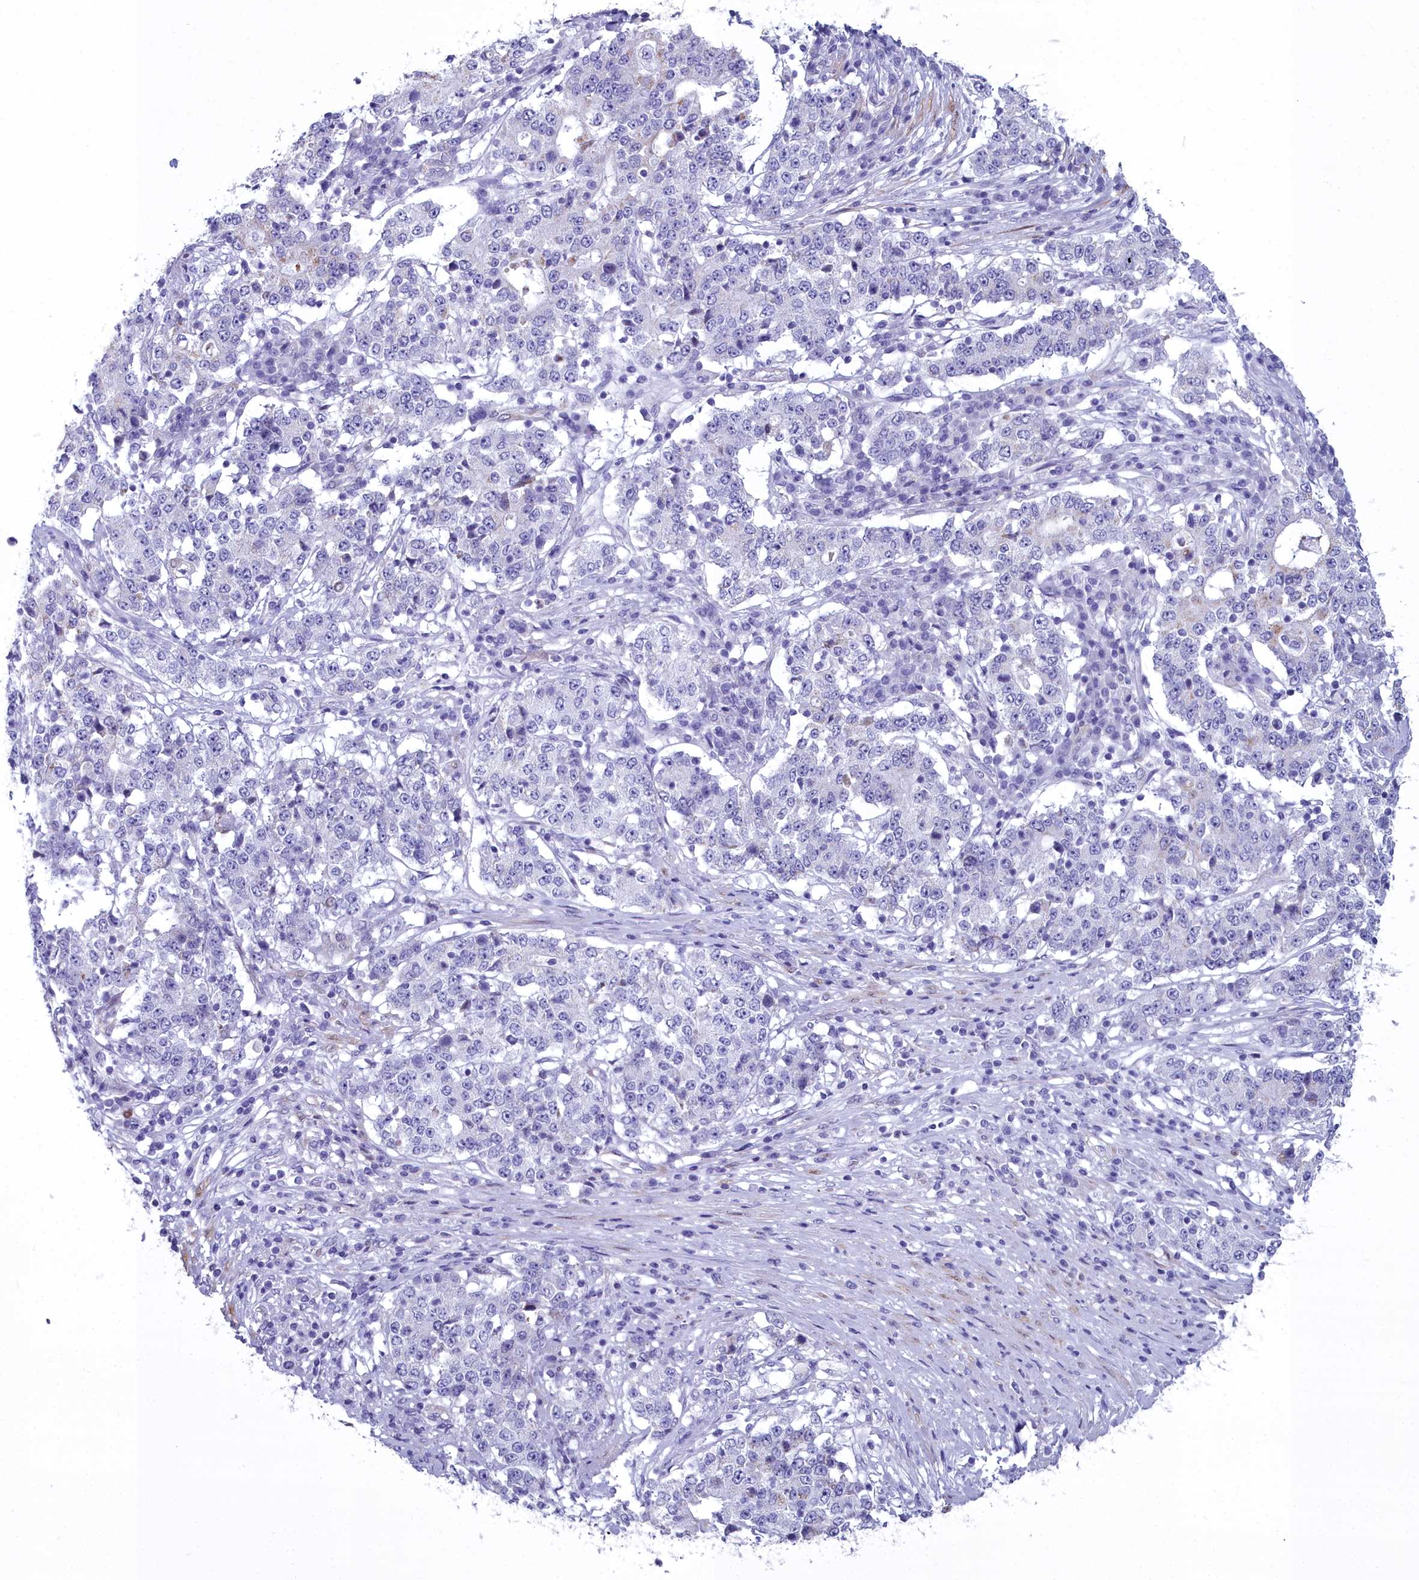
{"staining": {"intensity": "negative", "quantity": "none", "location": "none"}, "tissue": "stomach cancer", "cell_type": "Tumor cells", "image_type": "cancer", "snomed": [{"axis": "morphology", "description": "Adenocarcinoma, NOS"}, {"axis": "topography", "description": "Stomach"}], "caption": "Immunohistochemical staining of human stomach cancer (adenocarcinoma) exhibits no significant staining in tumor cells. (Stains: DAB (3,3'-diaminobenzidine) IHC with hematoxylin counter stain, Microscopy: brightfield microscopy at high magnification).", "gene": "PPP1R14A", "patient": {"sex": "male", "age": 59}}